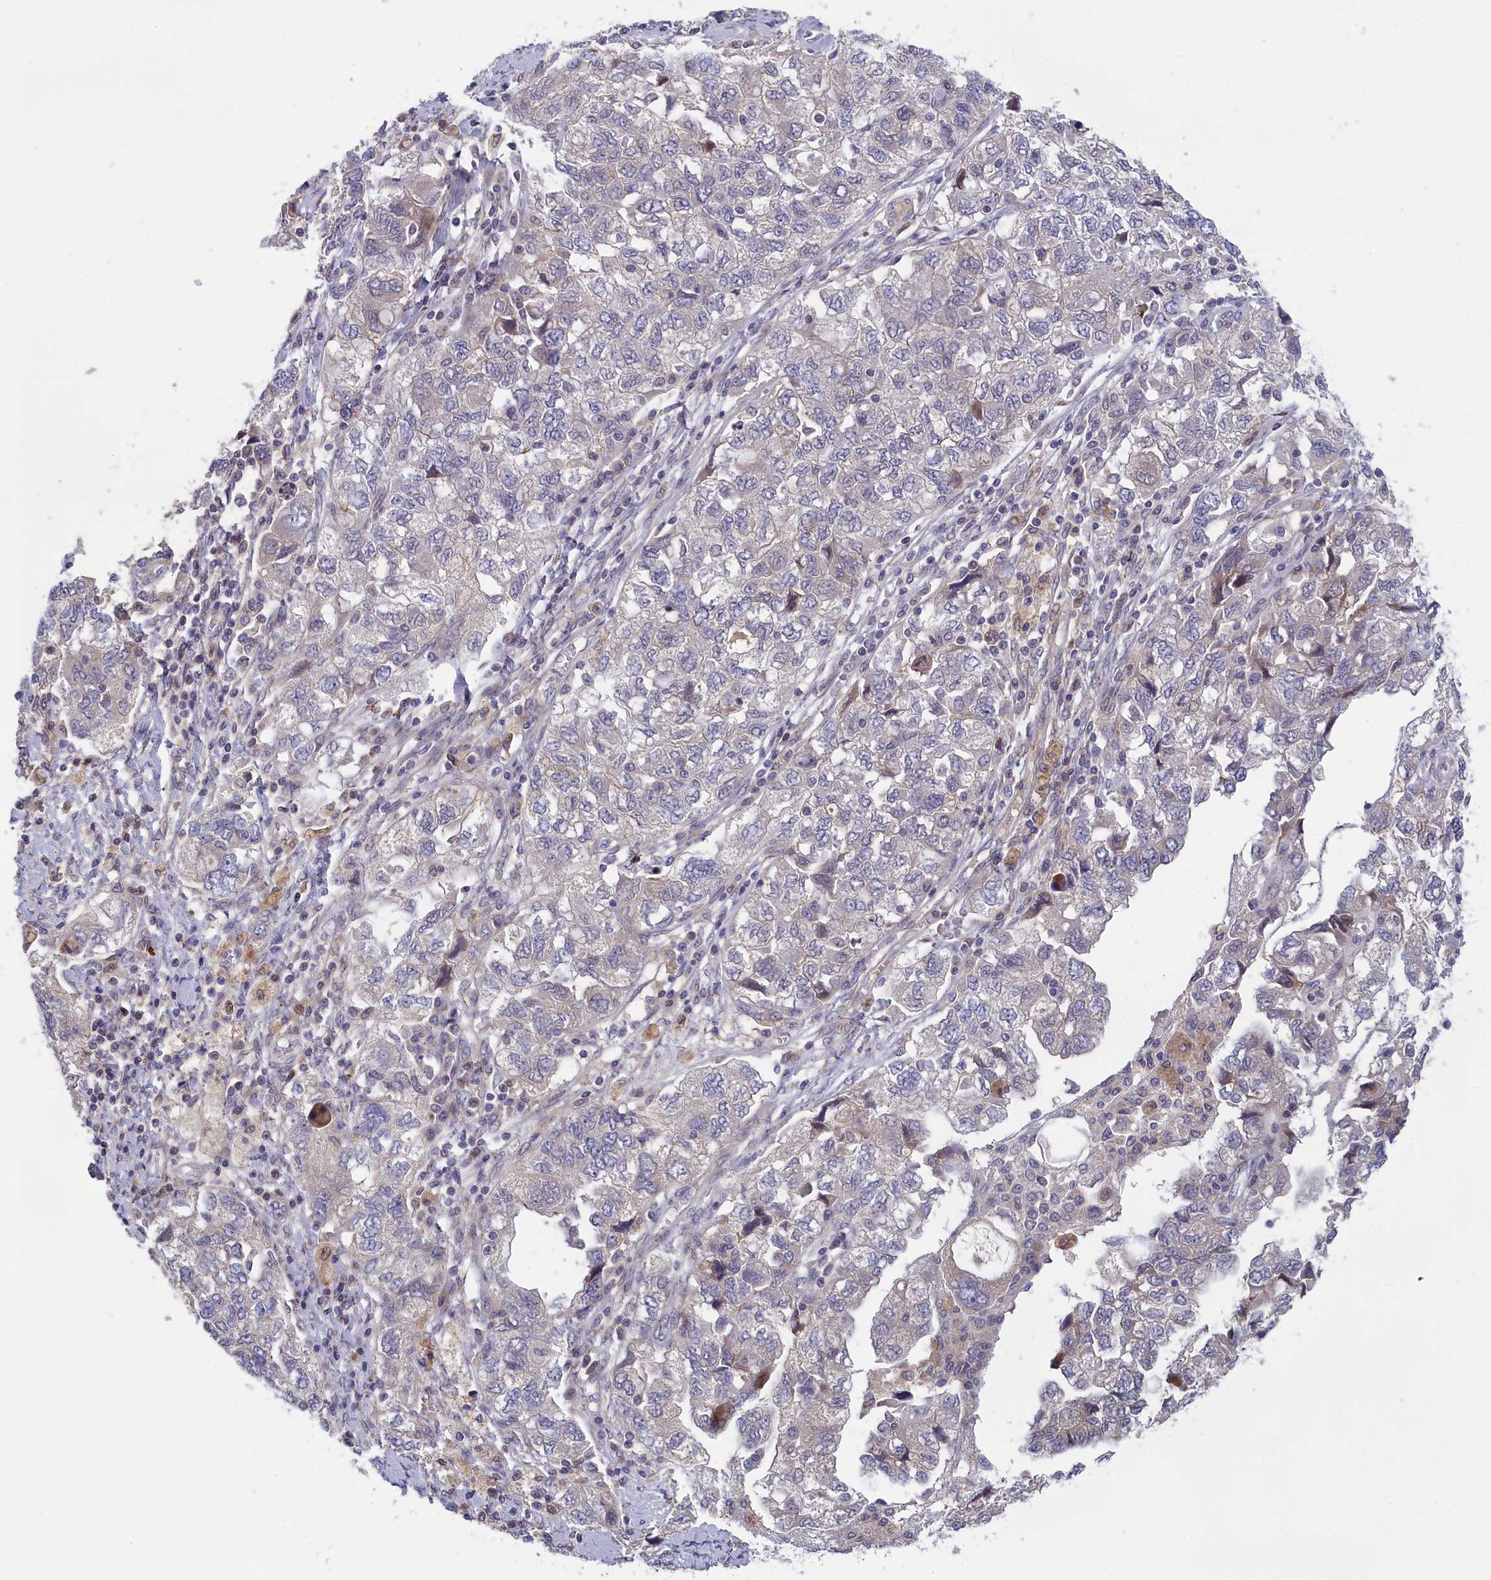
{"staining": {"intensity": "negative", "quantity": "none", "location": "none"}, "tissue": "ovarian cancer", "cell_type": "Tumor cells", "image_type": "cancer", "snomed": [{"axis": "morphology", "description": "Carcinoma, NOS"}, {"axis": "morphology", "description": "Cystadenocarcinoma, serous, NOS"}, {"axis": "topography", "description": "Ovary"}], "caption": "A high-resolution image shows IHC staining of ovarian cancer, which displays no significant expression in tumor cells.", "gene": "IGFALS", "patient": {"sex": "female", "age": 69}}